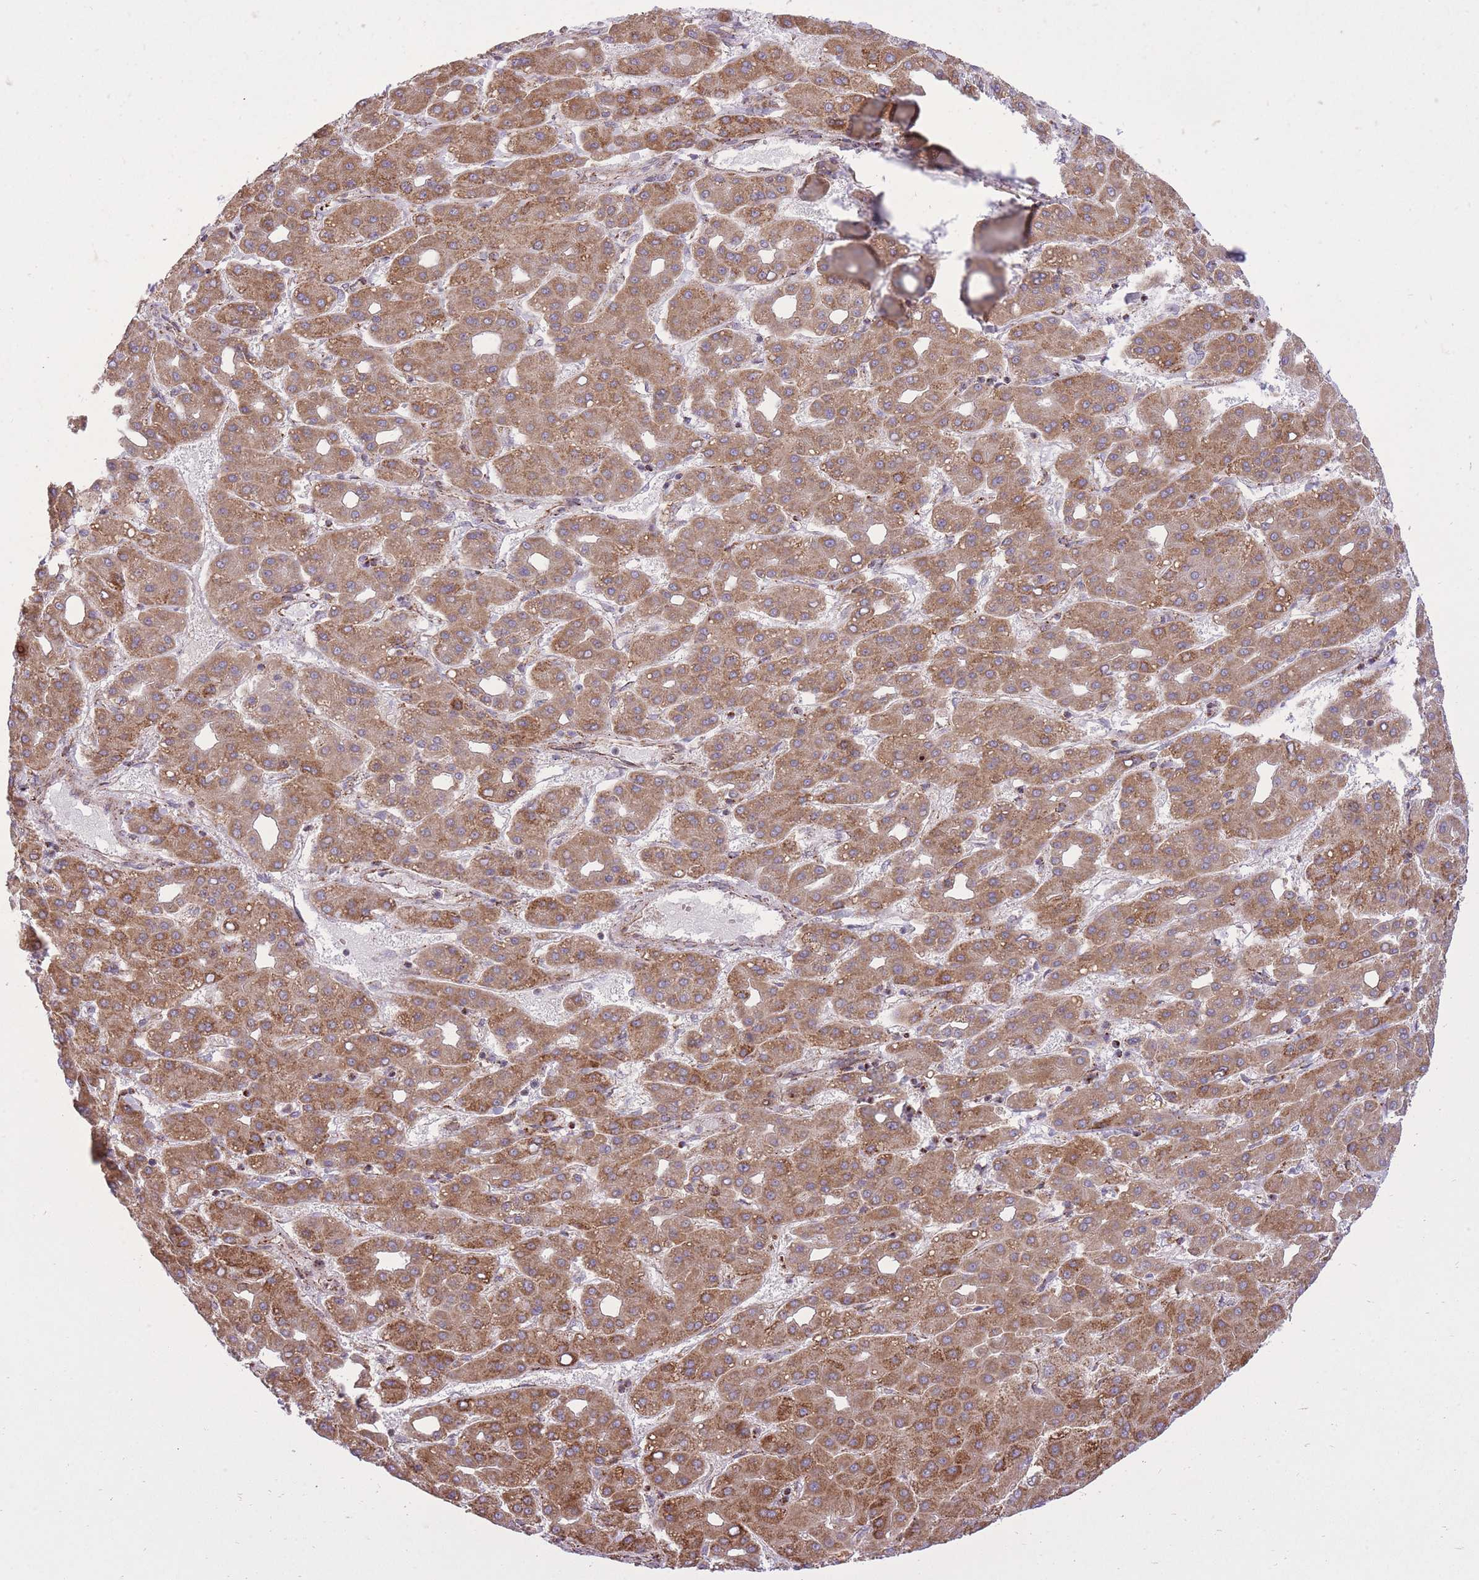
{"staining": {"intensity": "moderate", "quantity": ">75%", "location": "cytoplasmic/membranous"}, "tissue": "liver cancer", "cell_type": "Tumor cells", "image_type": "cancer", "snomed": [{"axis": "morphology", "description": "Carcinoma, Hepatocellular, NOS"}, {"axis": "topography", "description": "Liver"}], "caption": "Liver hepatocellular carcinoma stained with immunohistochemistry displays moderate cytoplasmic/membranous positivity in approximately >75% of tumor cells. Using DAB (3,3'-diaminobenzidine) (brown) and hematoxylin (blue) stains, captured at high magnification using brightfield microscopy.", "gene": "SLC4A4", "patient": {"sex": "male", "age": 65}}